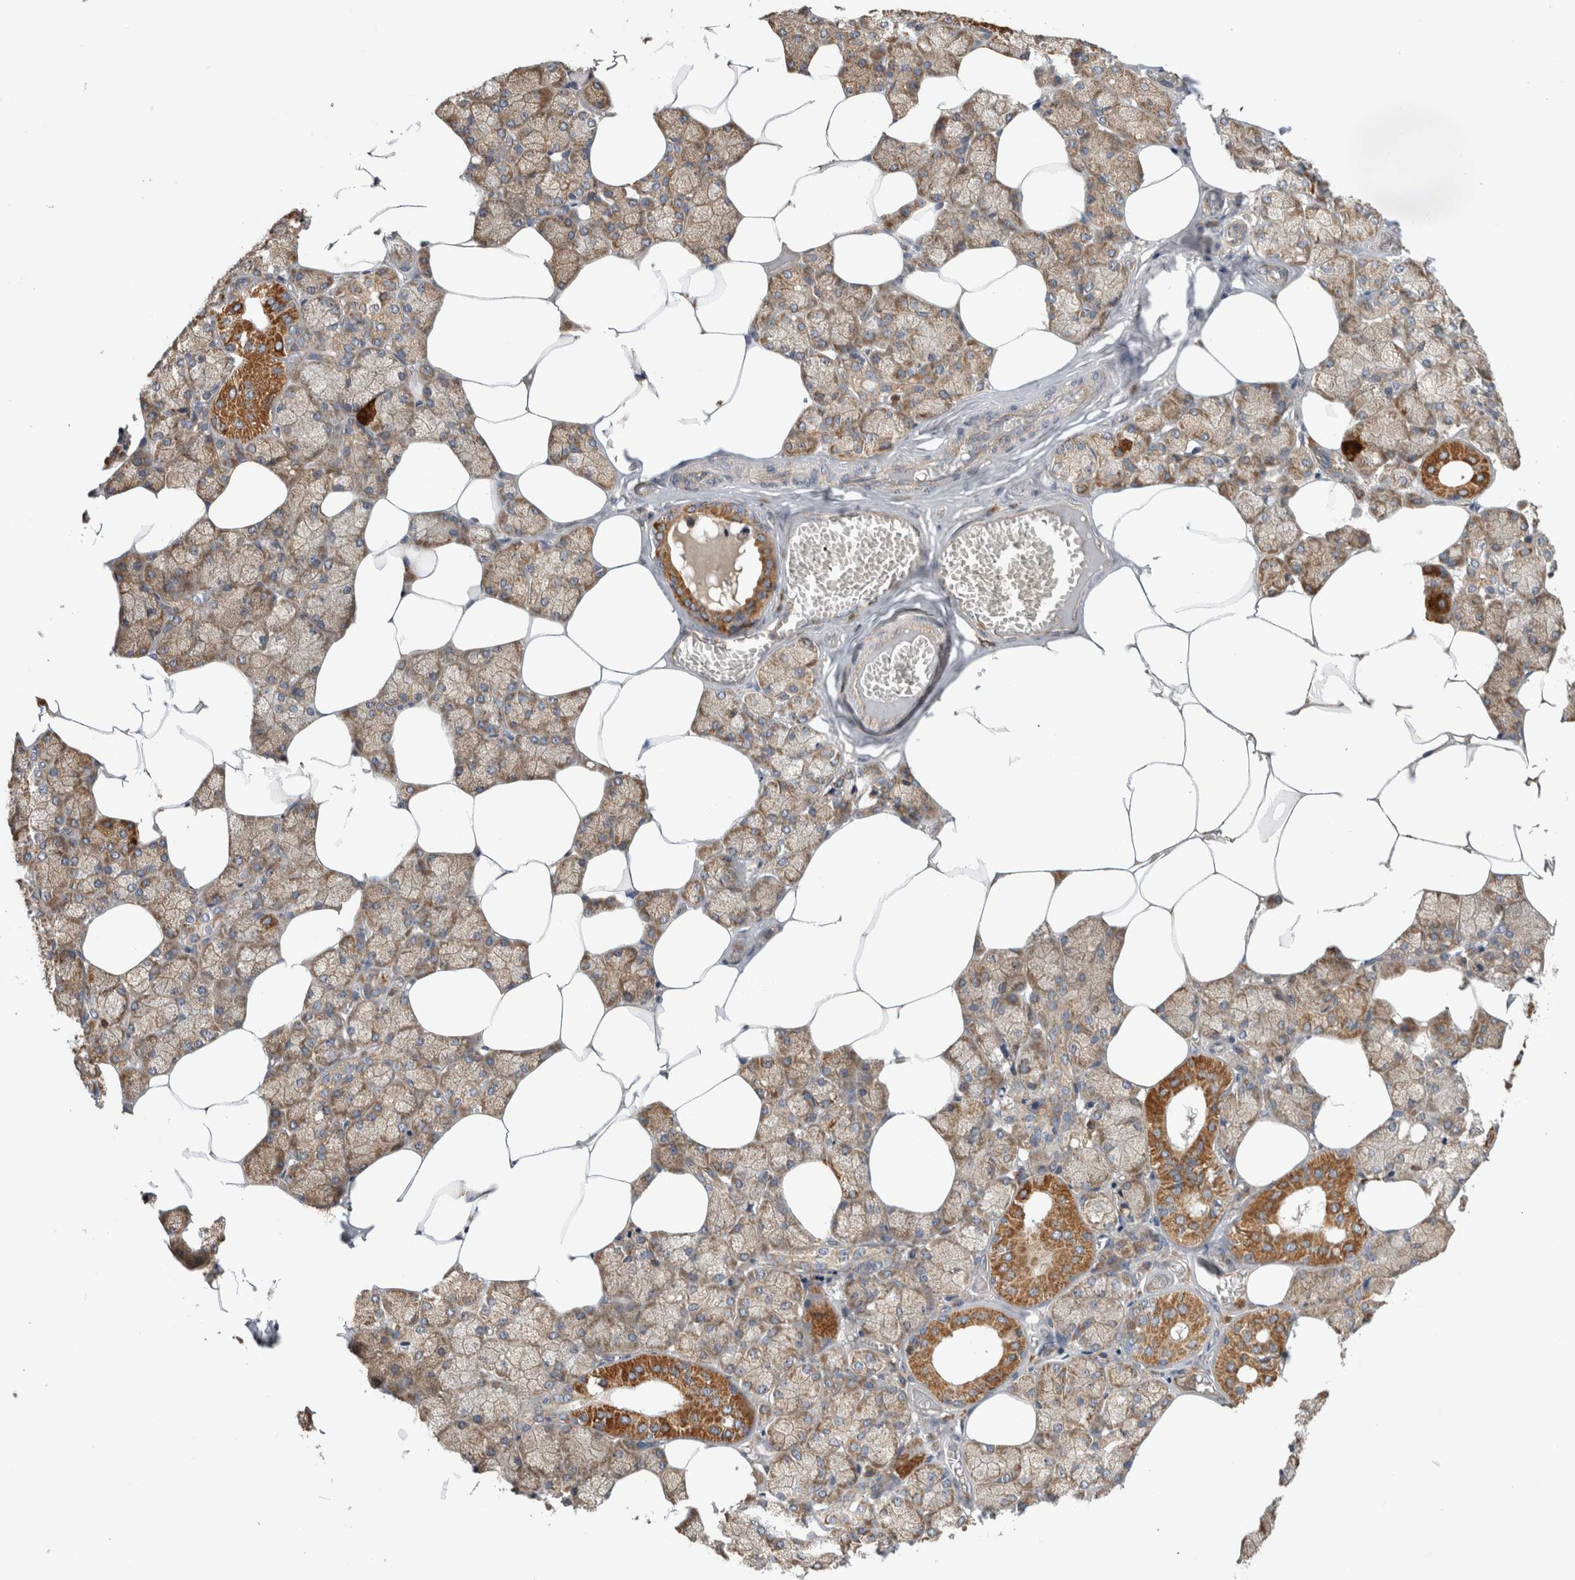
{"staining": {"intensity": "moderate", "quantity": ">75%", "location": "cytoplasmic/membranous"}, "tissue": "salivary gland", "cell_type": "Glandular cells", "image_type": "normal", "snomed": [{"axis": "morphology", "description": "Normal tissue, NOS"}, {"axis": "topography", "description": "Salivary gland"}], "caption": "IHC histopathology image of unremarkable salivary gland: salivary gland stained using immunohistochemistry exhibits medium levels of moderate protein expression localized specifically in the cytoplasmic/membranous of glandular cells, appearing as a cytoplasmic/membranous brown color.", "gene": "GRIK2", "patient": {"sex": "male", "age": 62}}